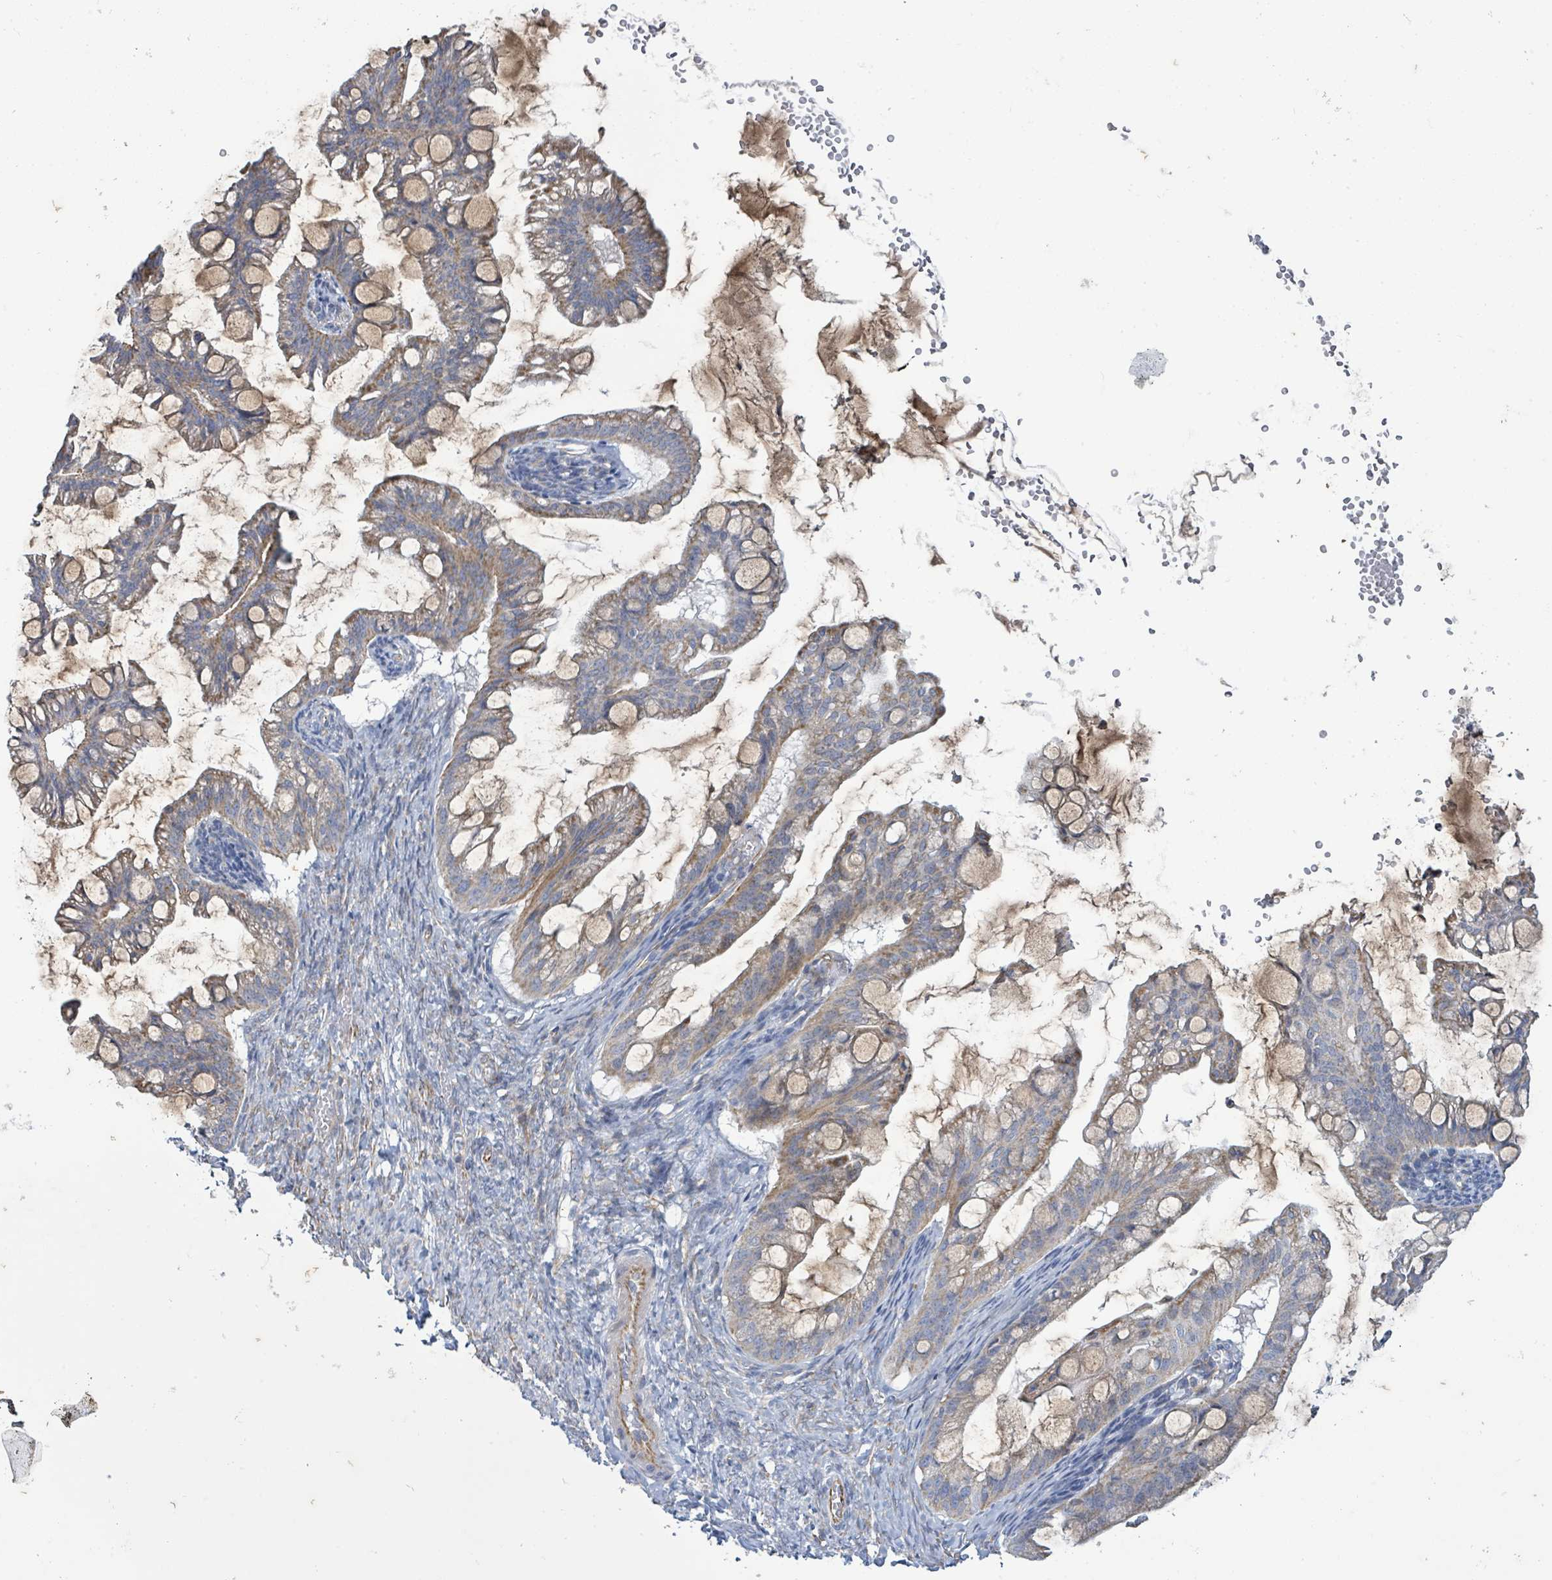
{"staining": {"intensity": "moderate", "quantity": ">75%", "location": "cytoplasmic/membranous"}, "tissue": "ovarian cancer", "cell_type": "Tumor cells", "image_type": "cancer", "snomed": [{"axis": "morphology", "description": "Cystadenocarcinoma, mucinous, NOS"}, {"axis": "topography", "description": "Ovary"}], "caption": "Tumor cells show medium levels of moderate cytoplasmic/membranous expression in about >75% of cells in ovarian cancer.", "gene": "ALG12", "patient": {"sex": "female", "age": 73}}